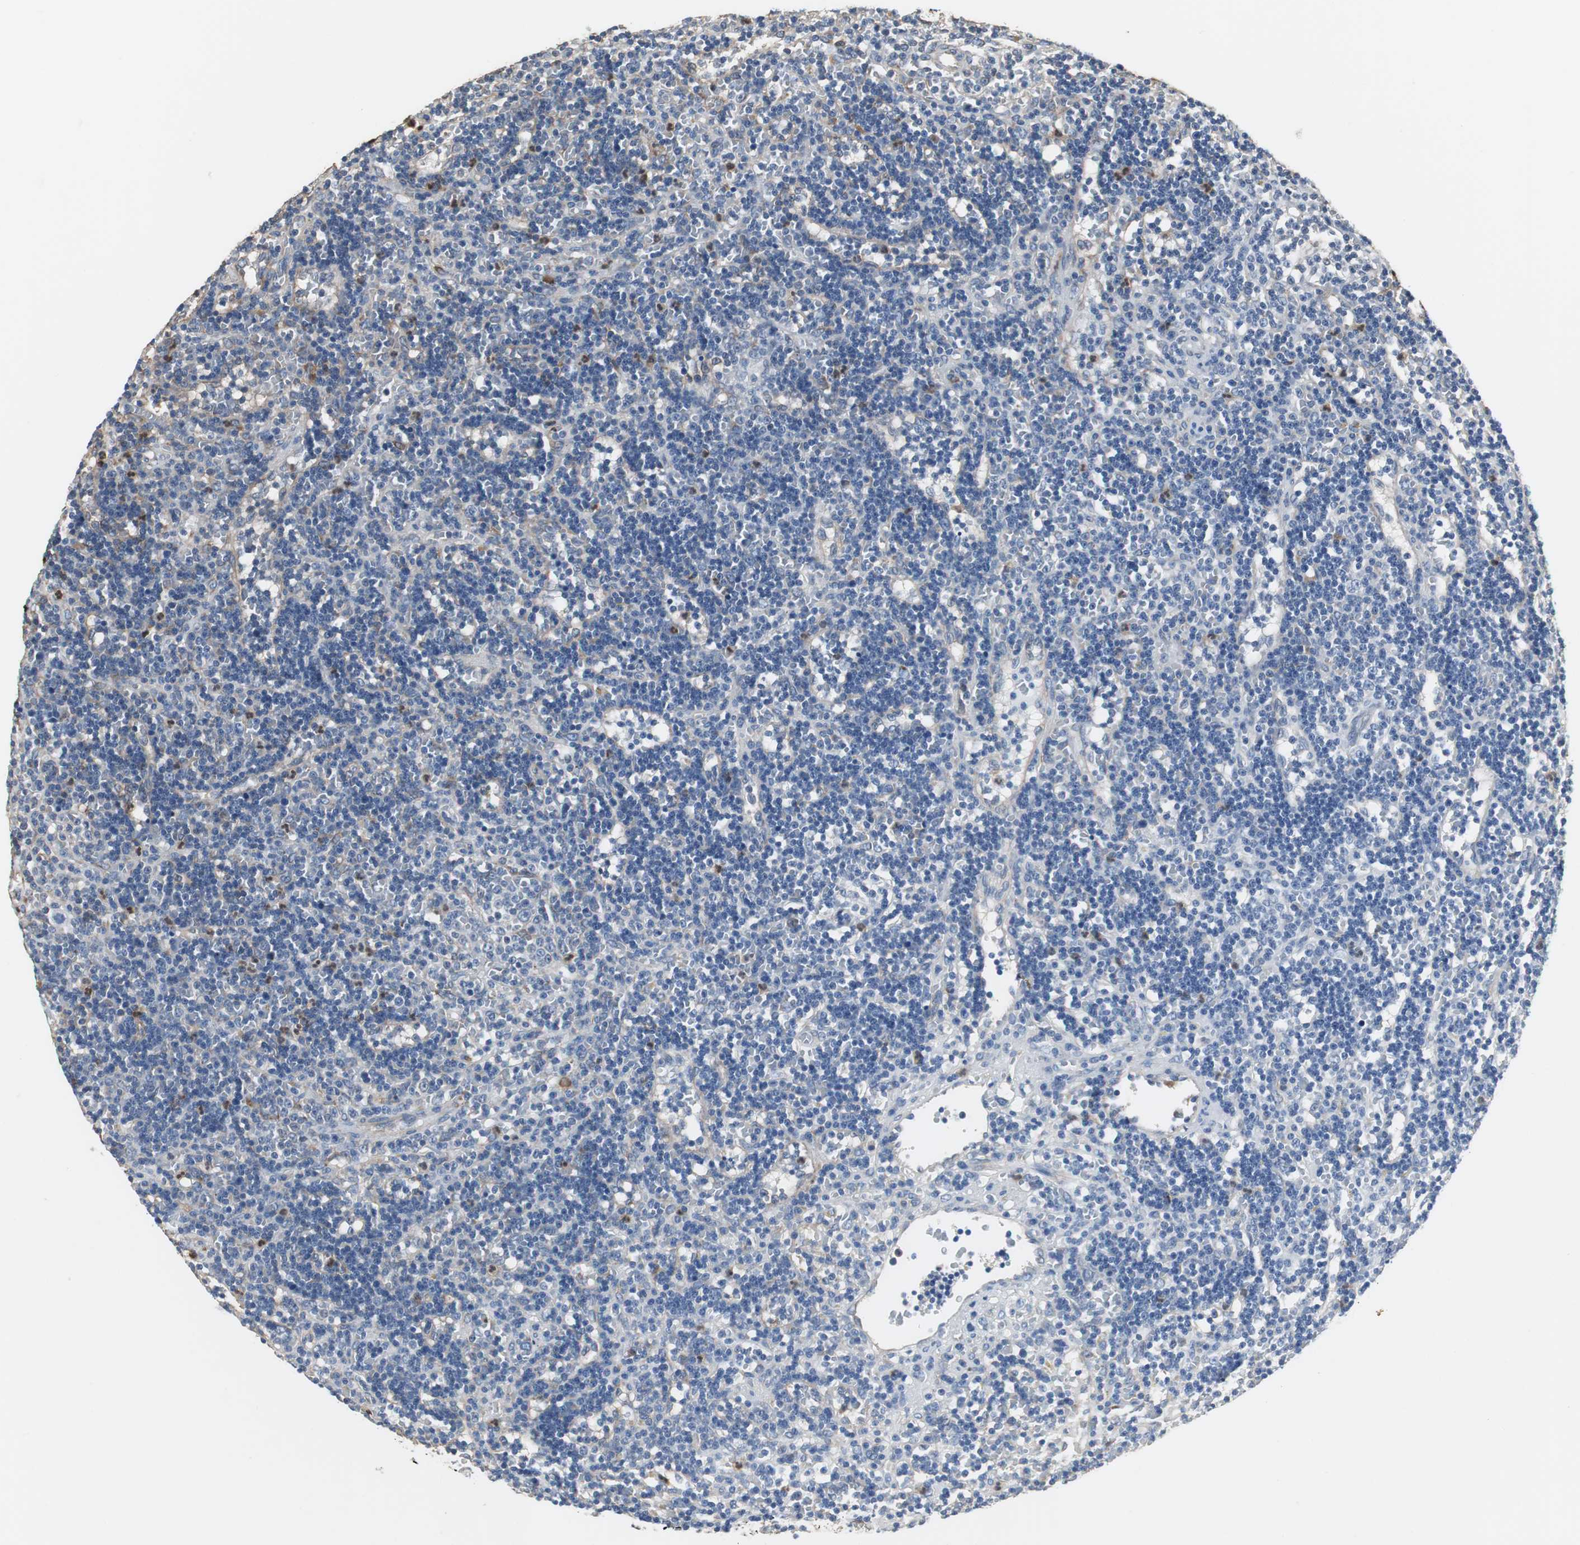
{"staining": {"intensity": "weak", "quantity": "25%-75%", "location": "cytoplasmic/membranous"}, "tissue": "lymphoma", "cell_type": "Tumor cells", "image_type": "cancer", "snomed": [{"axis": "morphology", "description": "Malignant lymphoma, non-Hodgkin's type, Low grade"}, {"axis": "topography", "description": "Spleen"}], "caption": "Immunohistochemical staining of lymphoma reveals low levels of weak cytoplasmic/membranous staining in approximately 25%-75% of tumor cells. Immunohistochemistry stains the protein in brown and the nuclei are stained blue.", "gene": "CALU", "patient": {"sex": "male", "age": 60}}